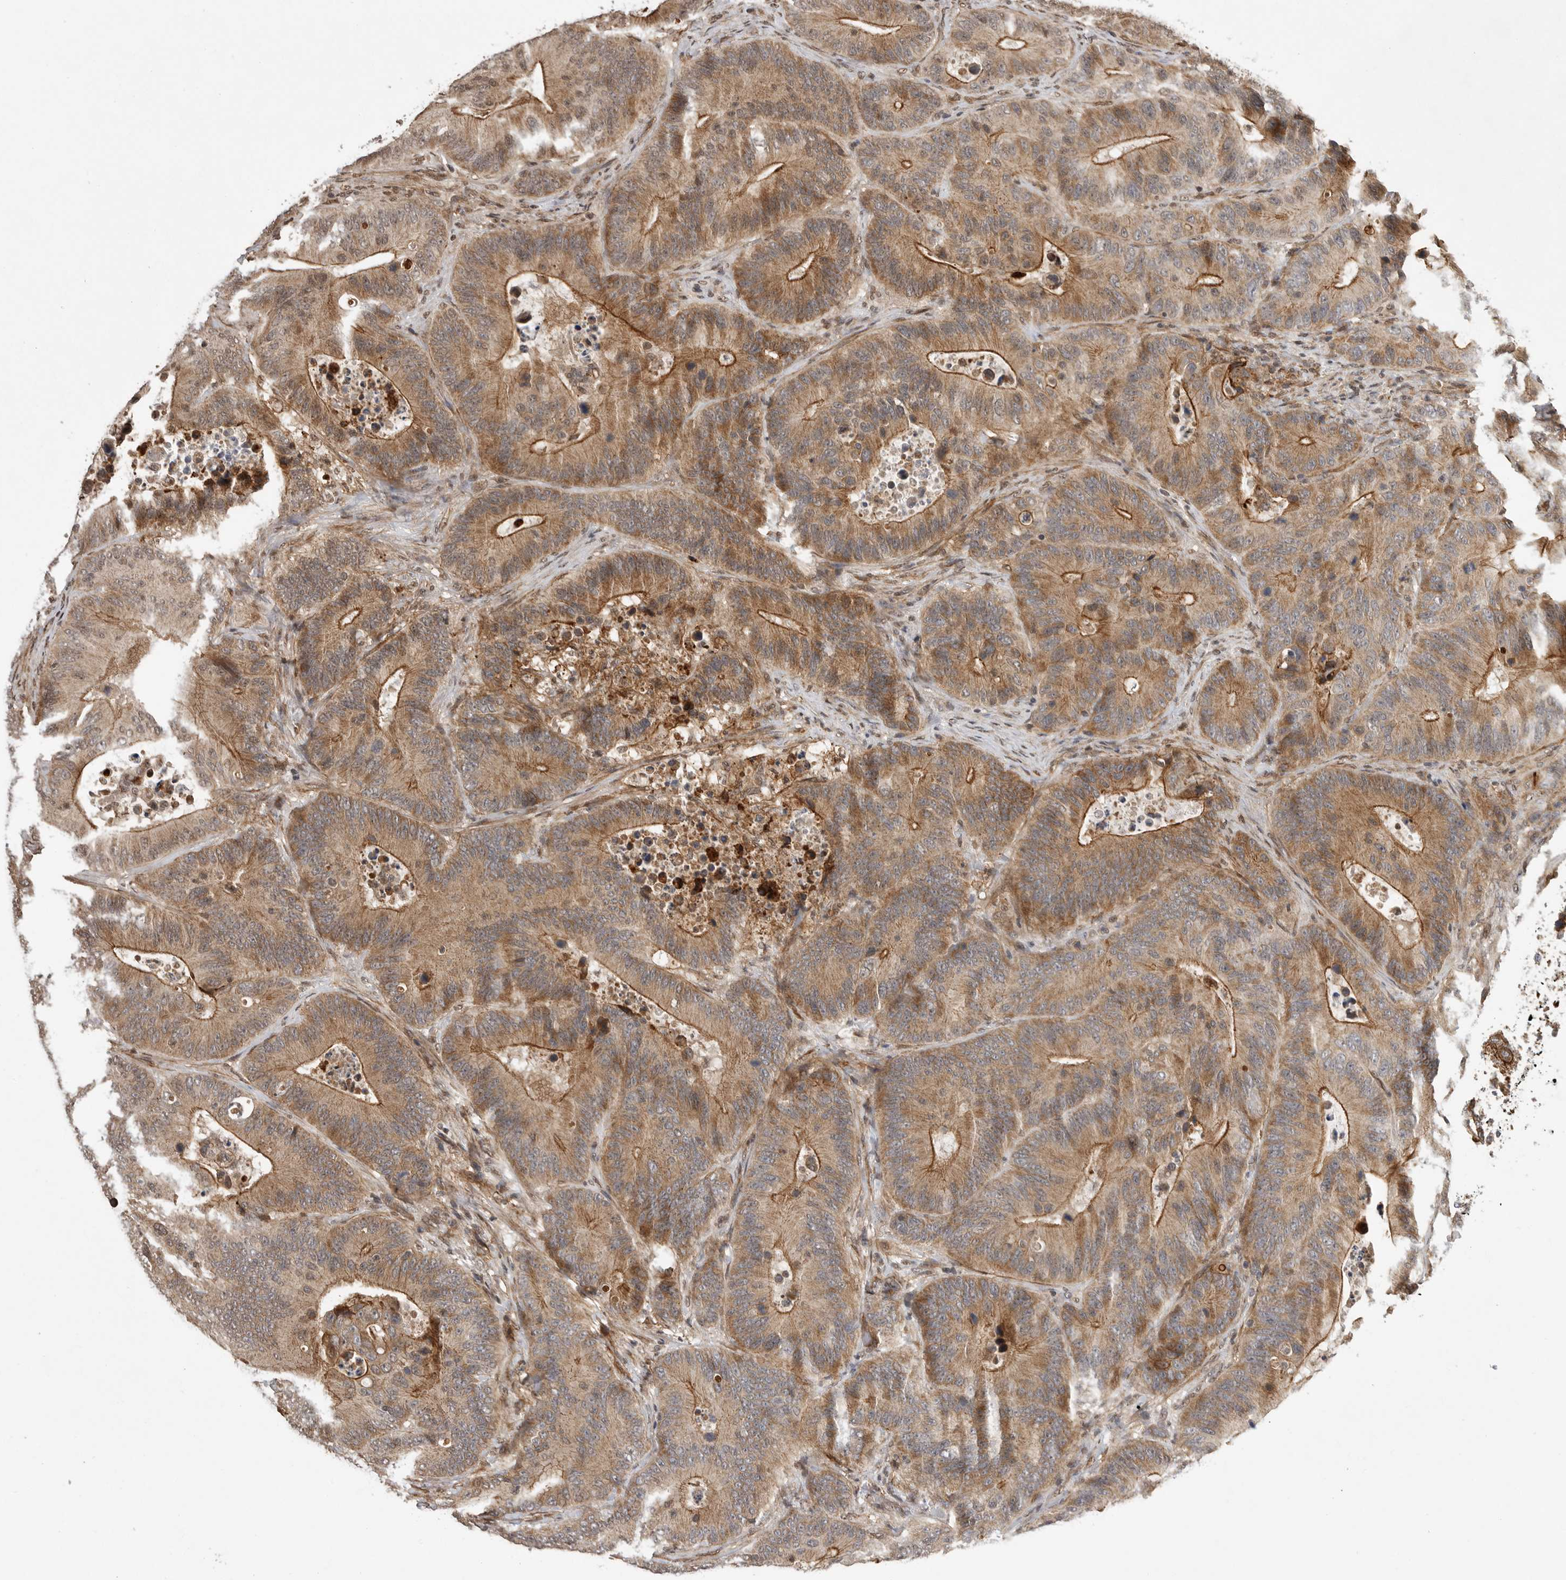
{"staining": {"intensity": "moderate", "quantity": ">75%", "location": "cytoplasmic/membranous"}, "tissue": "colorectal cancer", "cell_type": "Tumor cells", "image_type": "cancer", "snomed": [{"axis": "morphology", "description": "Adenocarcinoma, NOS"}, {"axis": "topography", "description": "Colon"}], "caption": "An immunohistochemistry (IHC) micrograph of tumor tissue is shown. Protein staining in brown highlights moderate cytoplasmic/membranous positivity in colorectal adenocarcinoma within tumor cells.", "gene": "NECTIN1", "patient": {"sex": "male", "age": 83}}